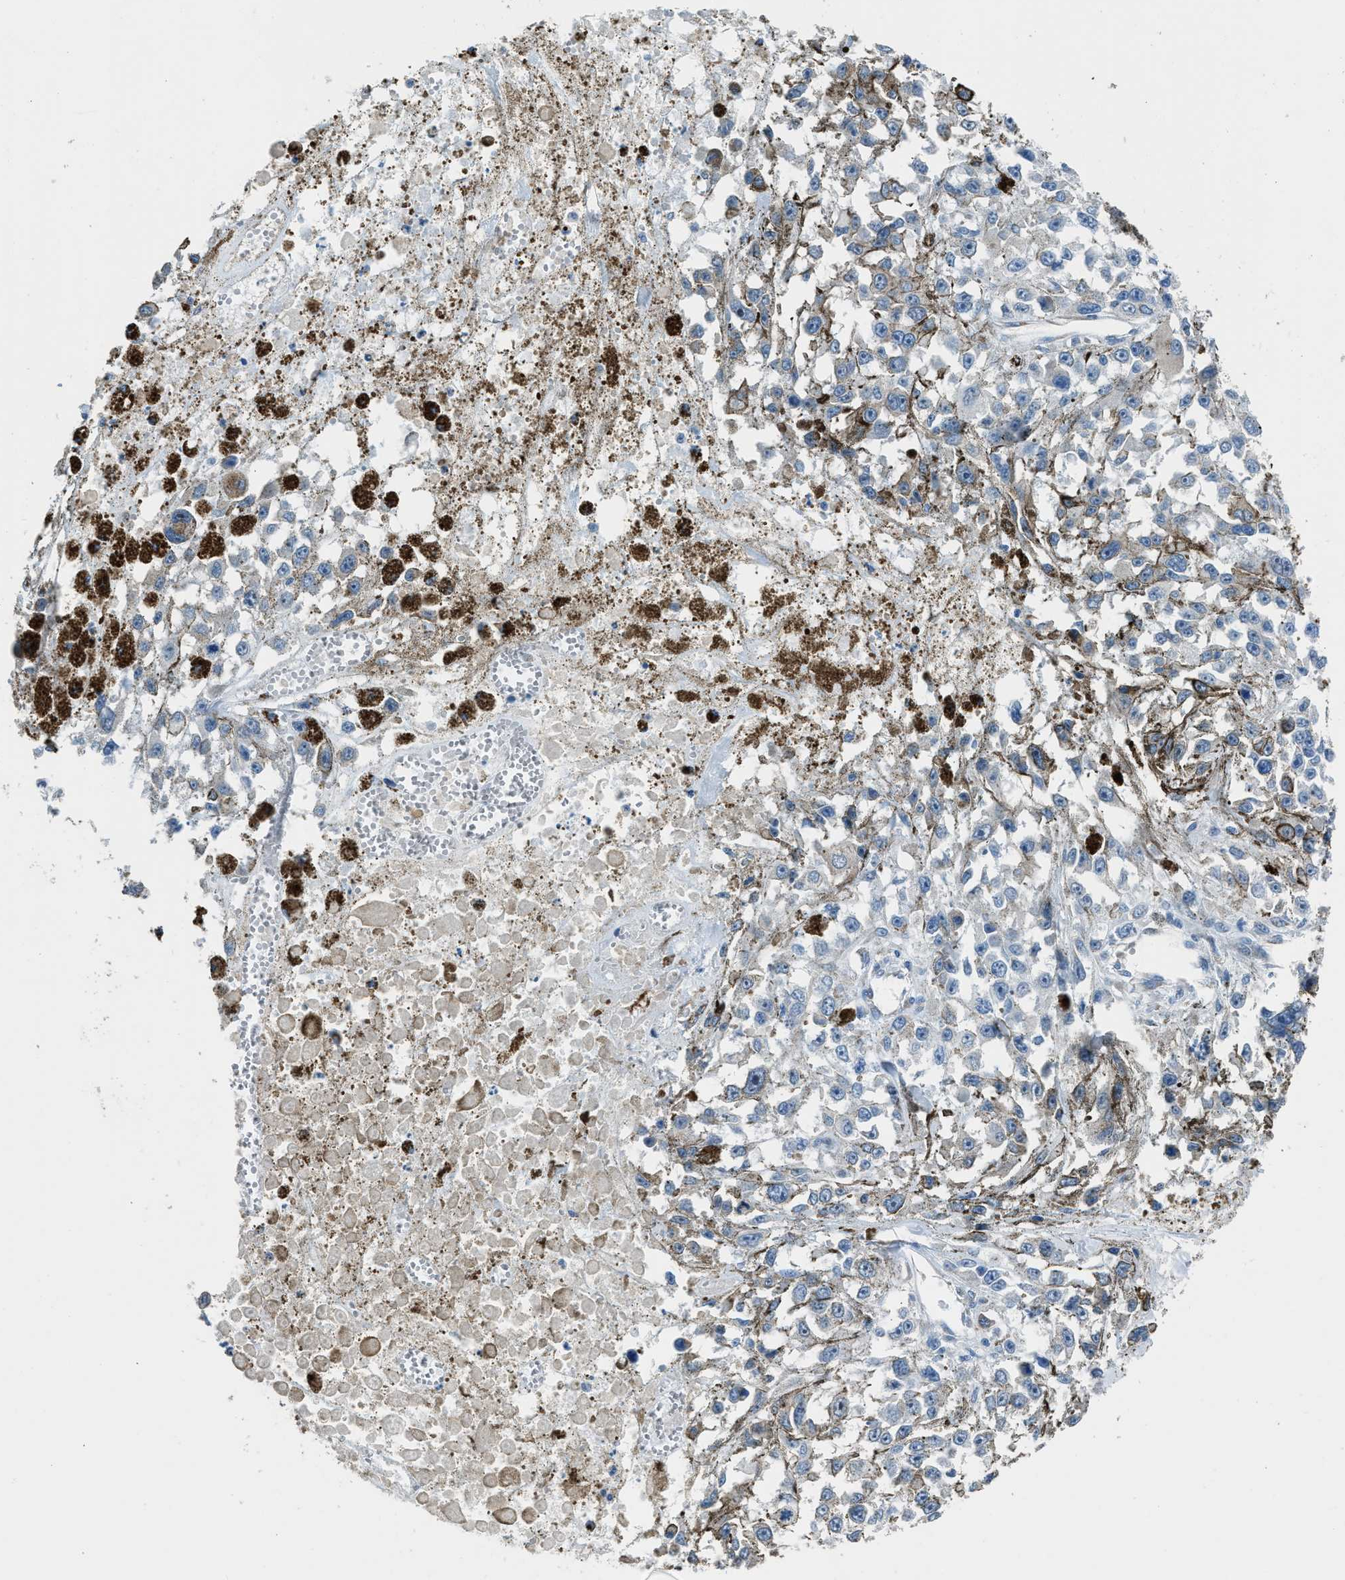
{"staining": {"intensity": "negative", "quantity": "none", "location": "none"}, "tissue": "melanoma", "cell_type": "Tumor cells", "image_type": "cancer", "snomed": [{"axis": "morphology", "description": "Malignant melanoma, Metastatic site"}, {"axis": "topography", "description": "Lymph node"}], "caption": "Human malignant melanoma (metastatic site) stained for a protein using immunohistochemistry (IHC) displays no staining in tumor cells.", "gene": "RNF41", "patient": {"sex": "male", "age": 59}}